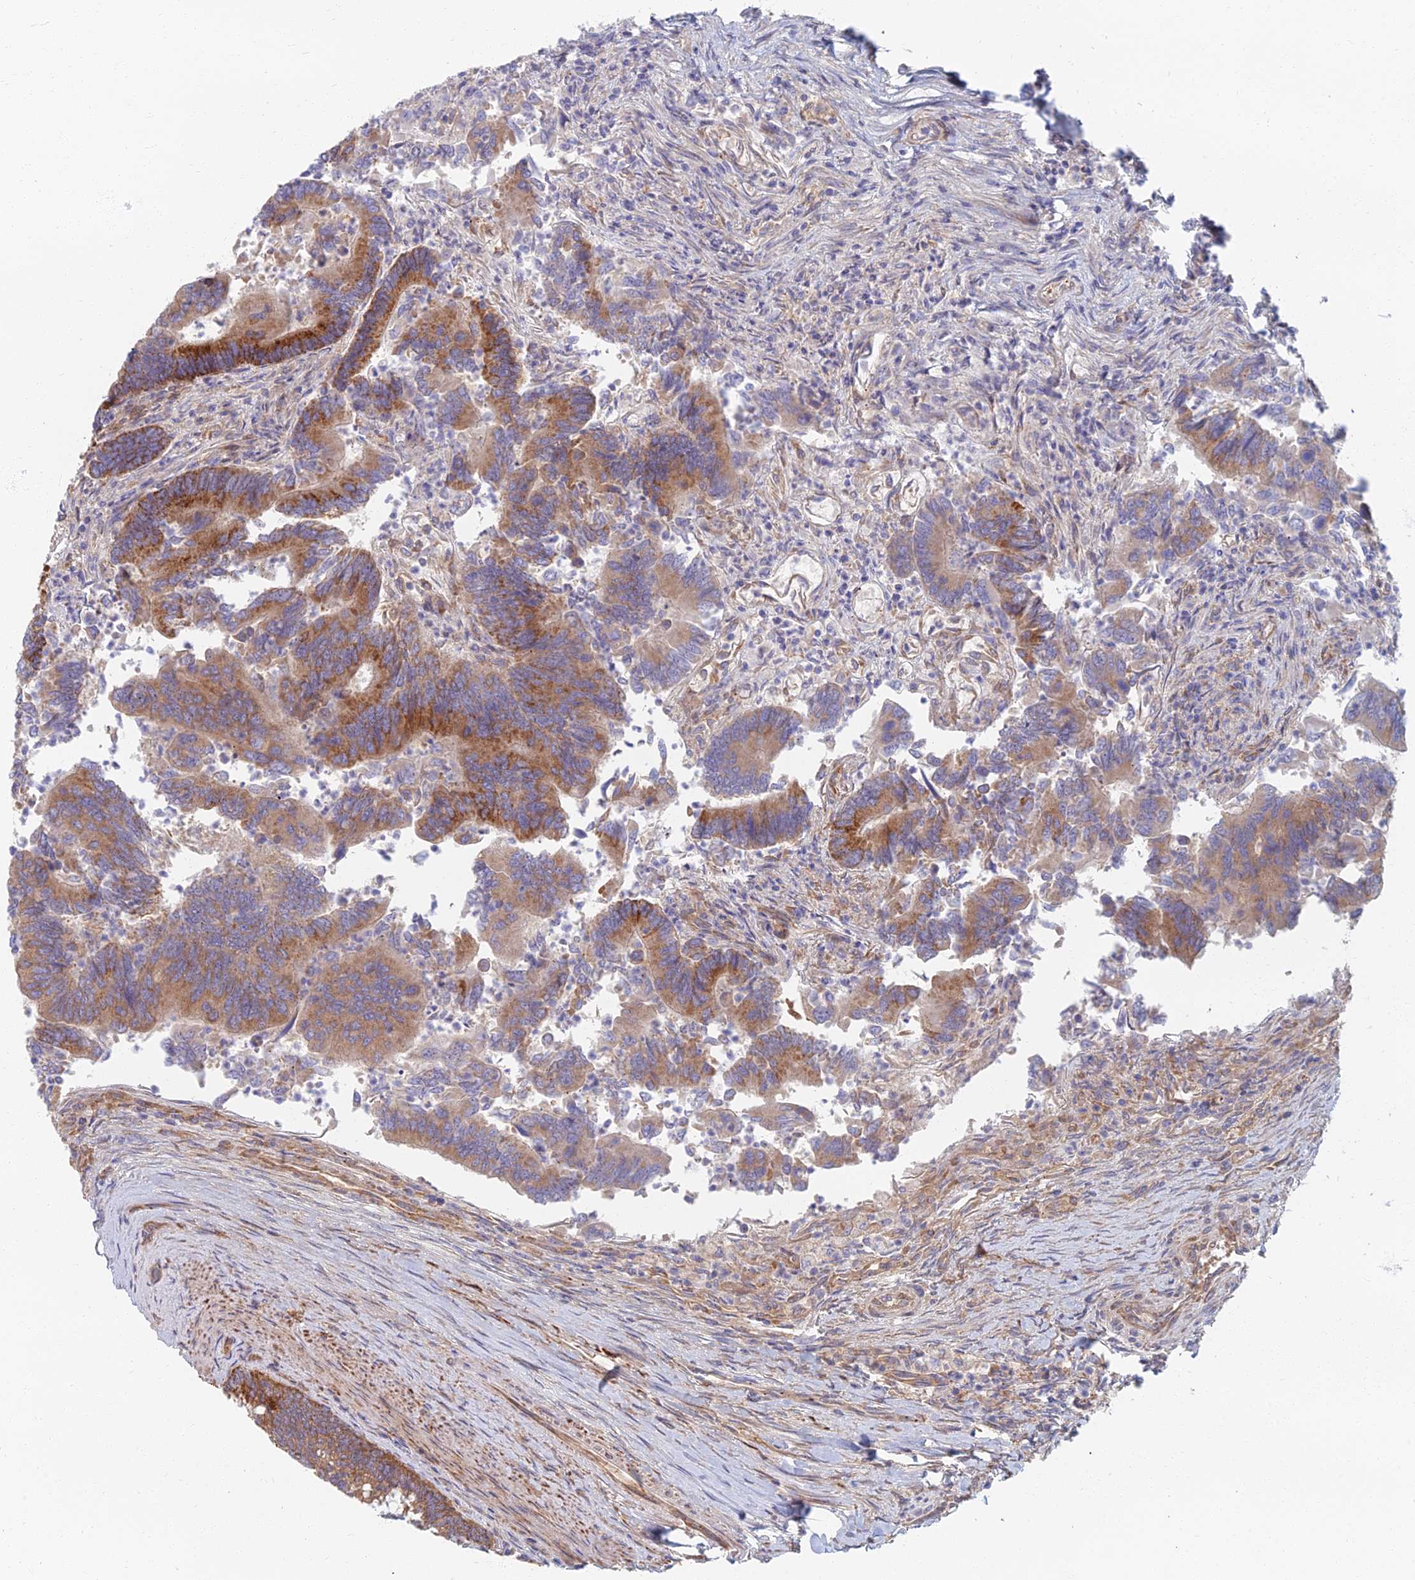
{"staining": {"intensity": "moderate", "quantity": ">75%", "location": "cytoplasmic/membranous"}, "tissue": "colorectal cancer", "cell_type": "Tumor cells", "image_type": "cancer", "snomed": [{"axis": "morphology", "description": "Adenocarcinoma, NOS"}, {"axis": "topography", "description": "Colon"}], "caption": "A brown stain highlights moderate cytoplasmic/membranous staining of a protein in adenocarcinoma (colorectal) tumor cells.", "gene": "RBSN", "patient": {"sex": "female", "age": 67}}